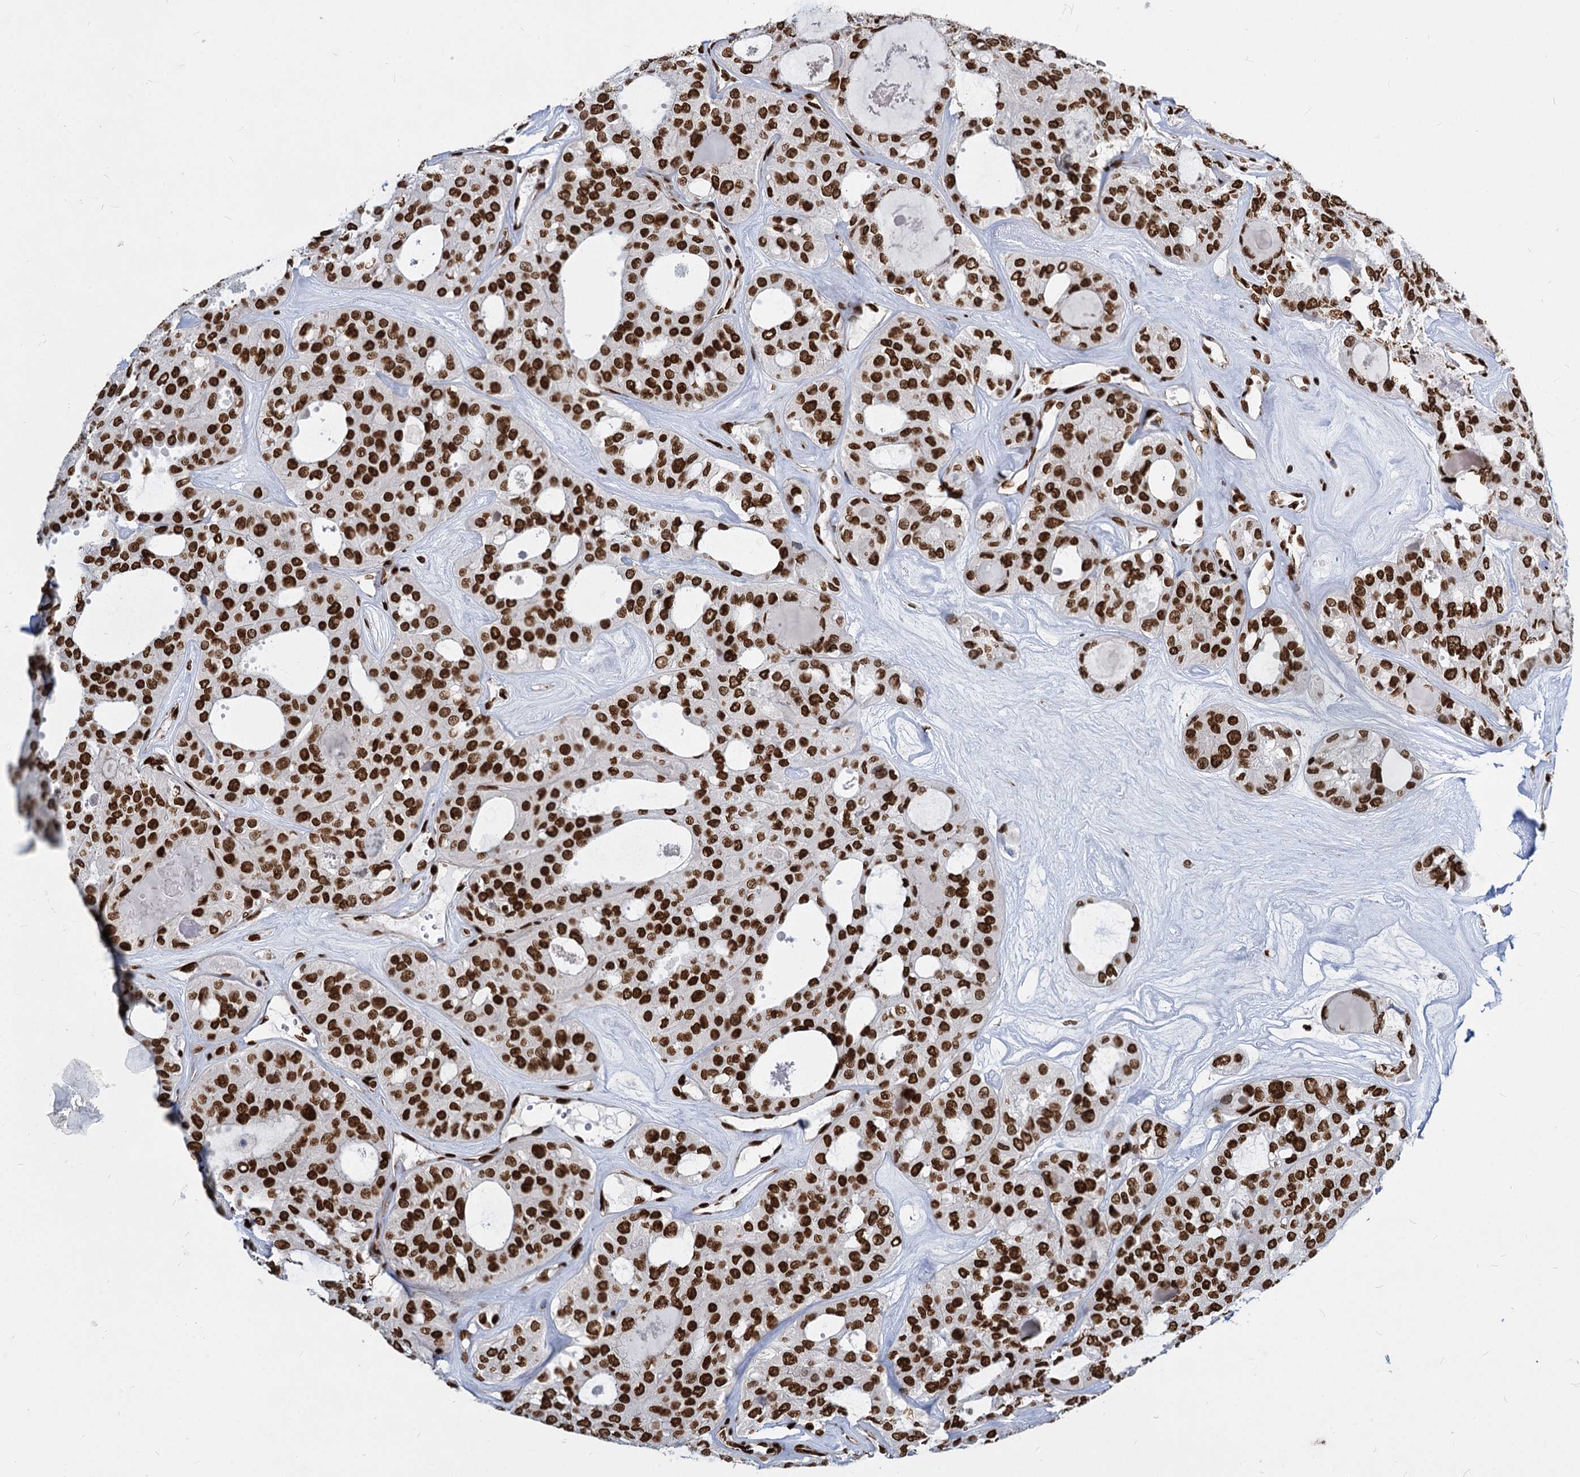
{"staining": {"intensity": "strong", "quantity": ">75%", "location": "nuclear"}, "tissue": "thyroid cancer", "cell_type": "Tumor cells", "image_type": "cancer", "snomed": [{"axis": "morphology", "description": "Follicular adenoma carcinoma, NOS"}, {"axis": "topography", "description": "Thyroid gland"}], "caption": "A histopathology image of thyroid cancer (follicular adenoma carcinoma) stained for a protein exhibits strong nuclear brown staining in tumor cells.", "gene": "MECP2", "patient": {"sex": "male", "age": 75}}